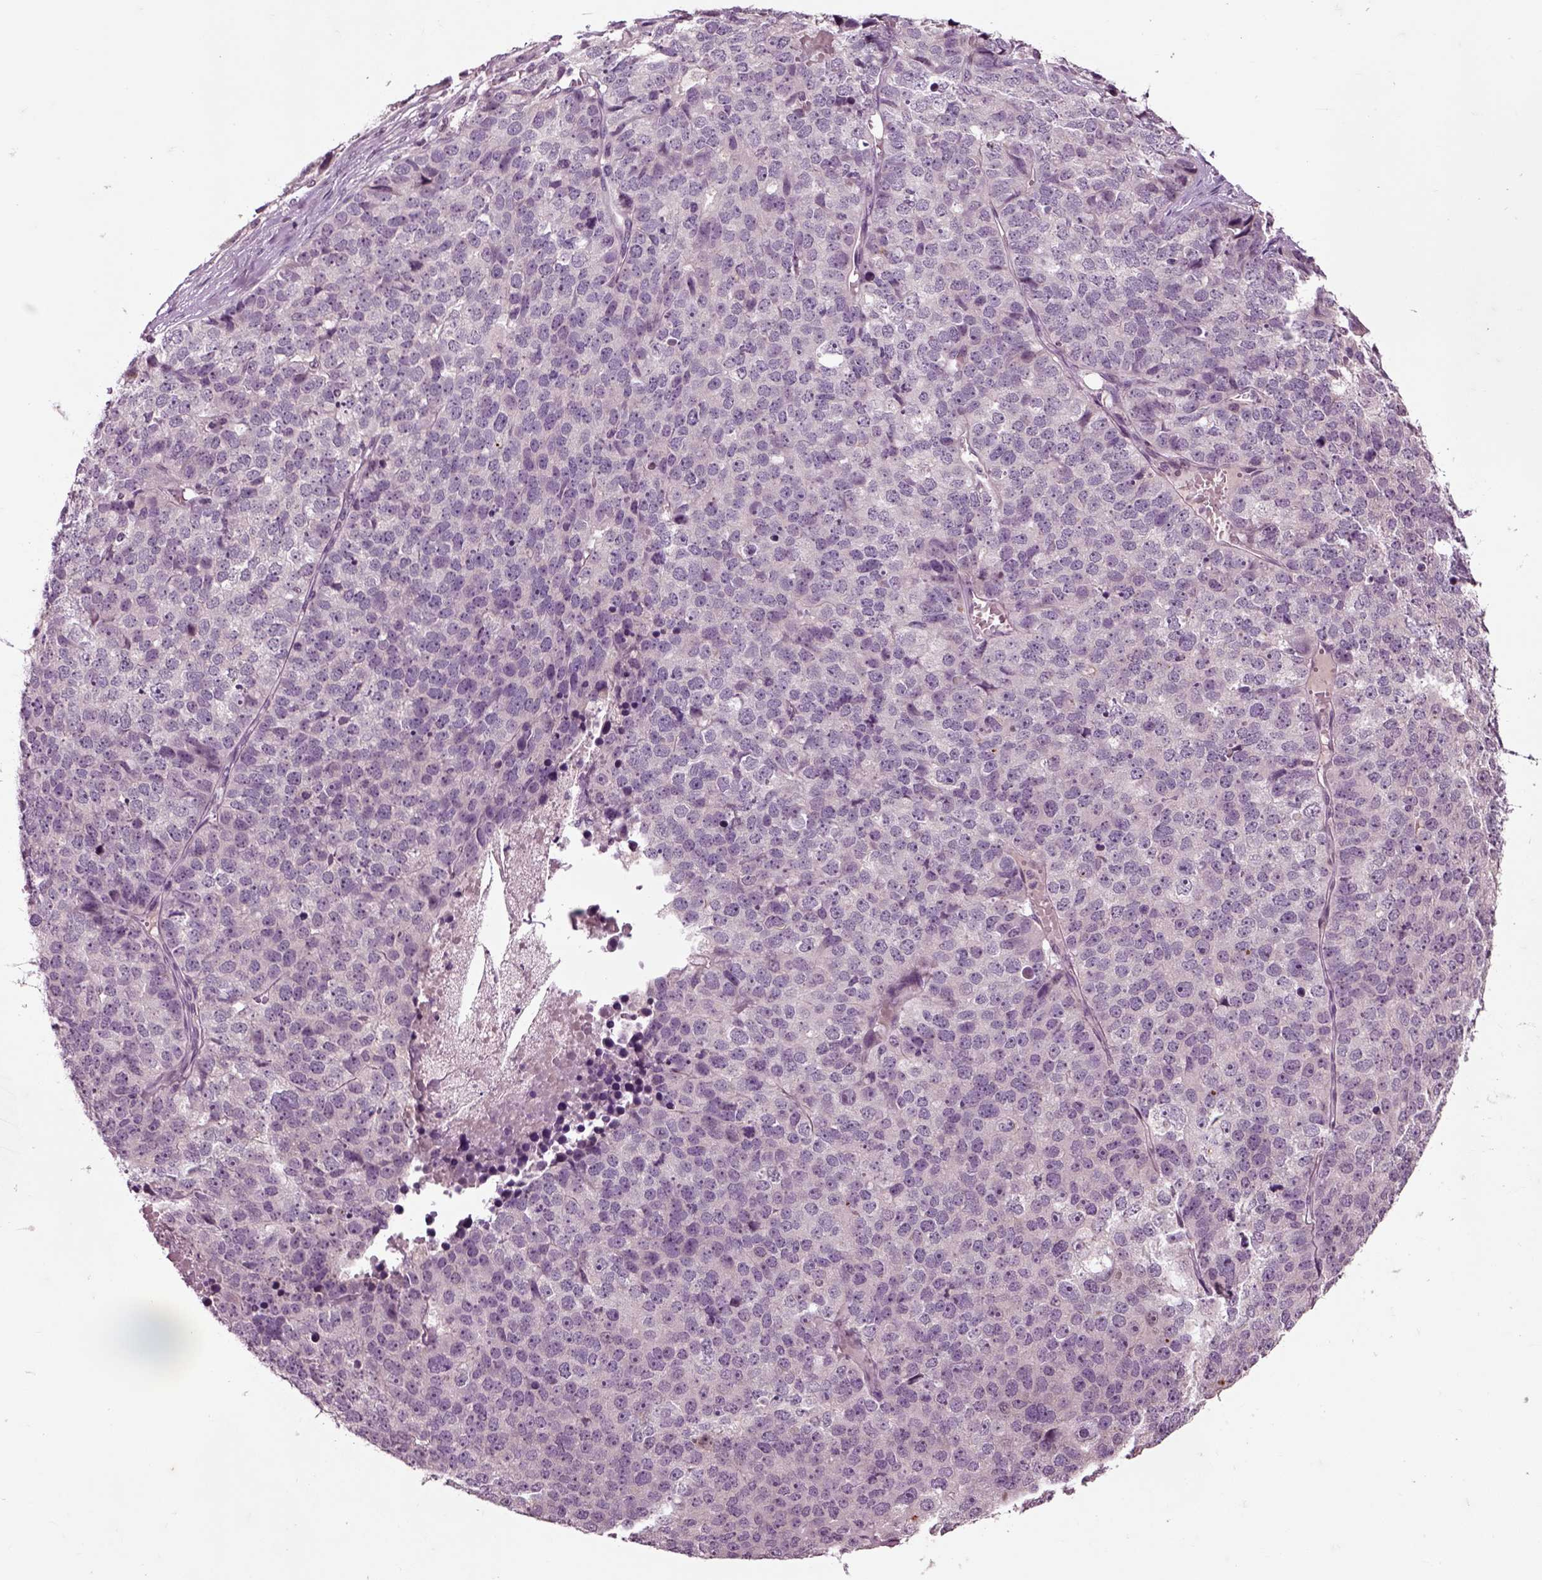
{"staining": {"intensity": "negative", "quantity": "none", "location": "none"}, "tissue": "stomach cancer", "cell_type": "Tumor cells", "image_type": "cancer", "snomed": [{"axis": "morphology", "description": "Adenocarcinoma, NOS"}, {"axis": "topography", "description": "Stomach"}], "caption": "Protein analysis of stomach cancer (adenocarcinoma) demonstrates no significant expression in tumor cells.", "gene": "CHGB", "patient": {"sex": "male", "age": 69}}